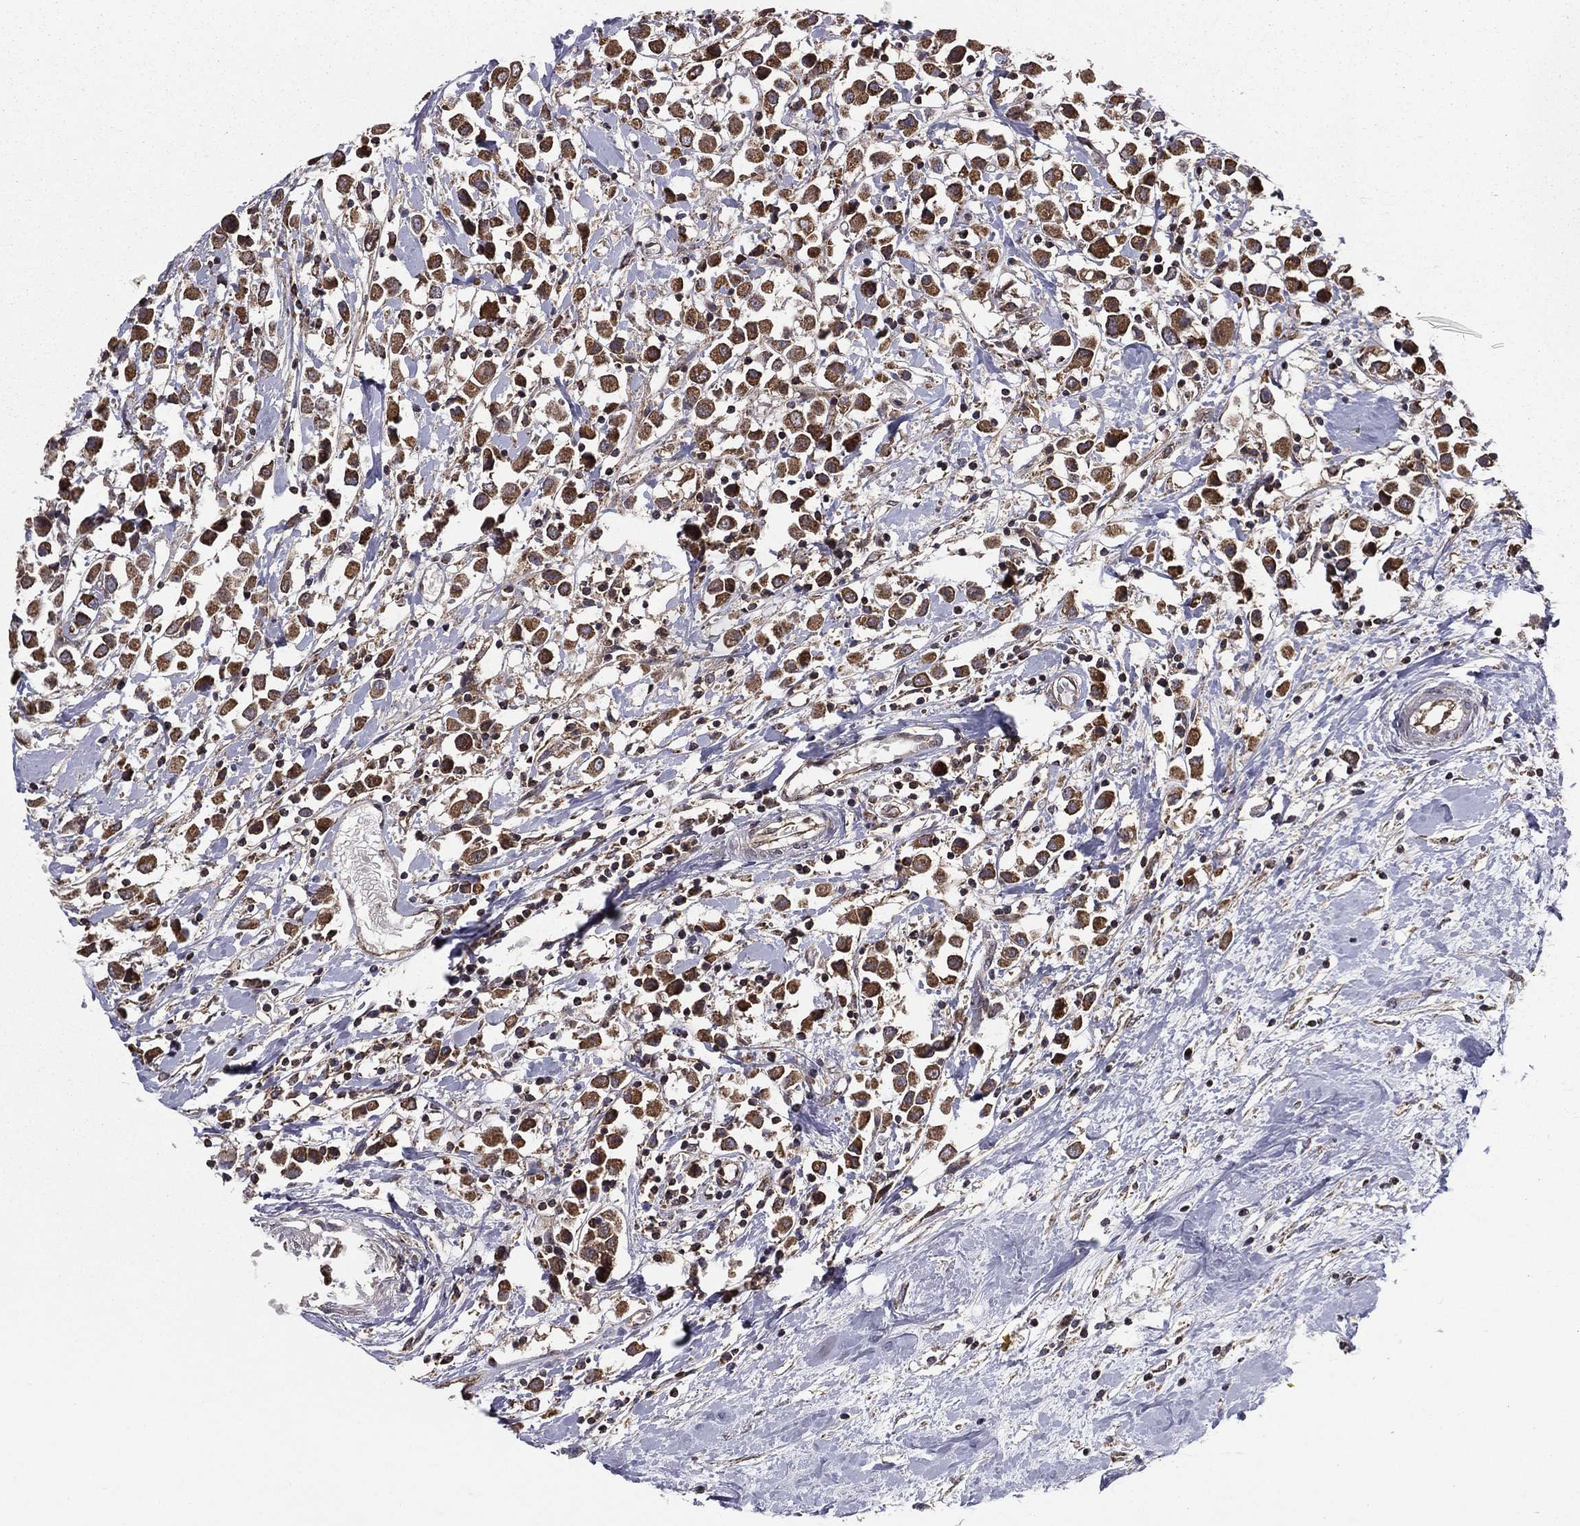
{"staining": {"intensity": "strong", "quantity": ">75%", "location": "cytoplasmic/membranous"}, "tissue": "breast cancer", "cell_type": "Tumor cells", "image_type": "cancer", "snomed": [{"axis": "morphology", "description": "Duct carcinoma"}, {"axis": "topography", "description": "Breast"}], "caption": "IHC image of neoplastic tissue: human breast intraductal carcinoma stained using immunohistochemistry (IHC) reveals high levels of strong protein expression localized specifically in the cytoplasmic/membranous of tumor cells, appearing as a cytoplasmic/membranous brown color.", "gene": "RIGI", "patient": {"sex": "female", "age": 61}}